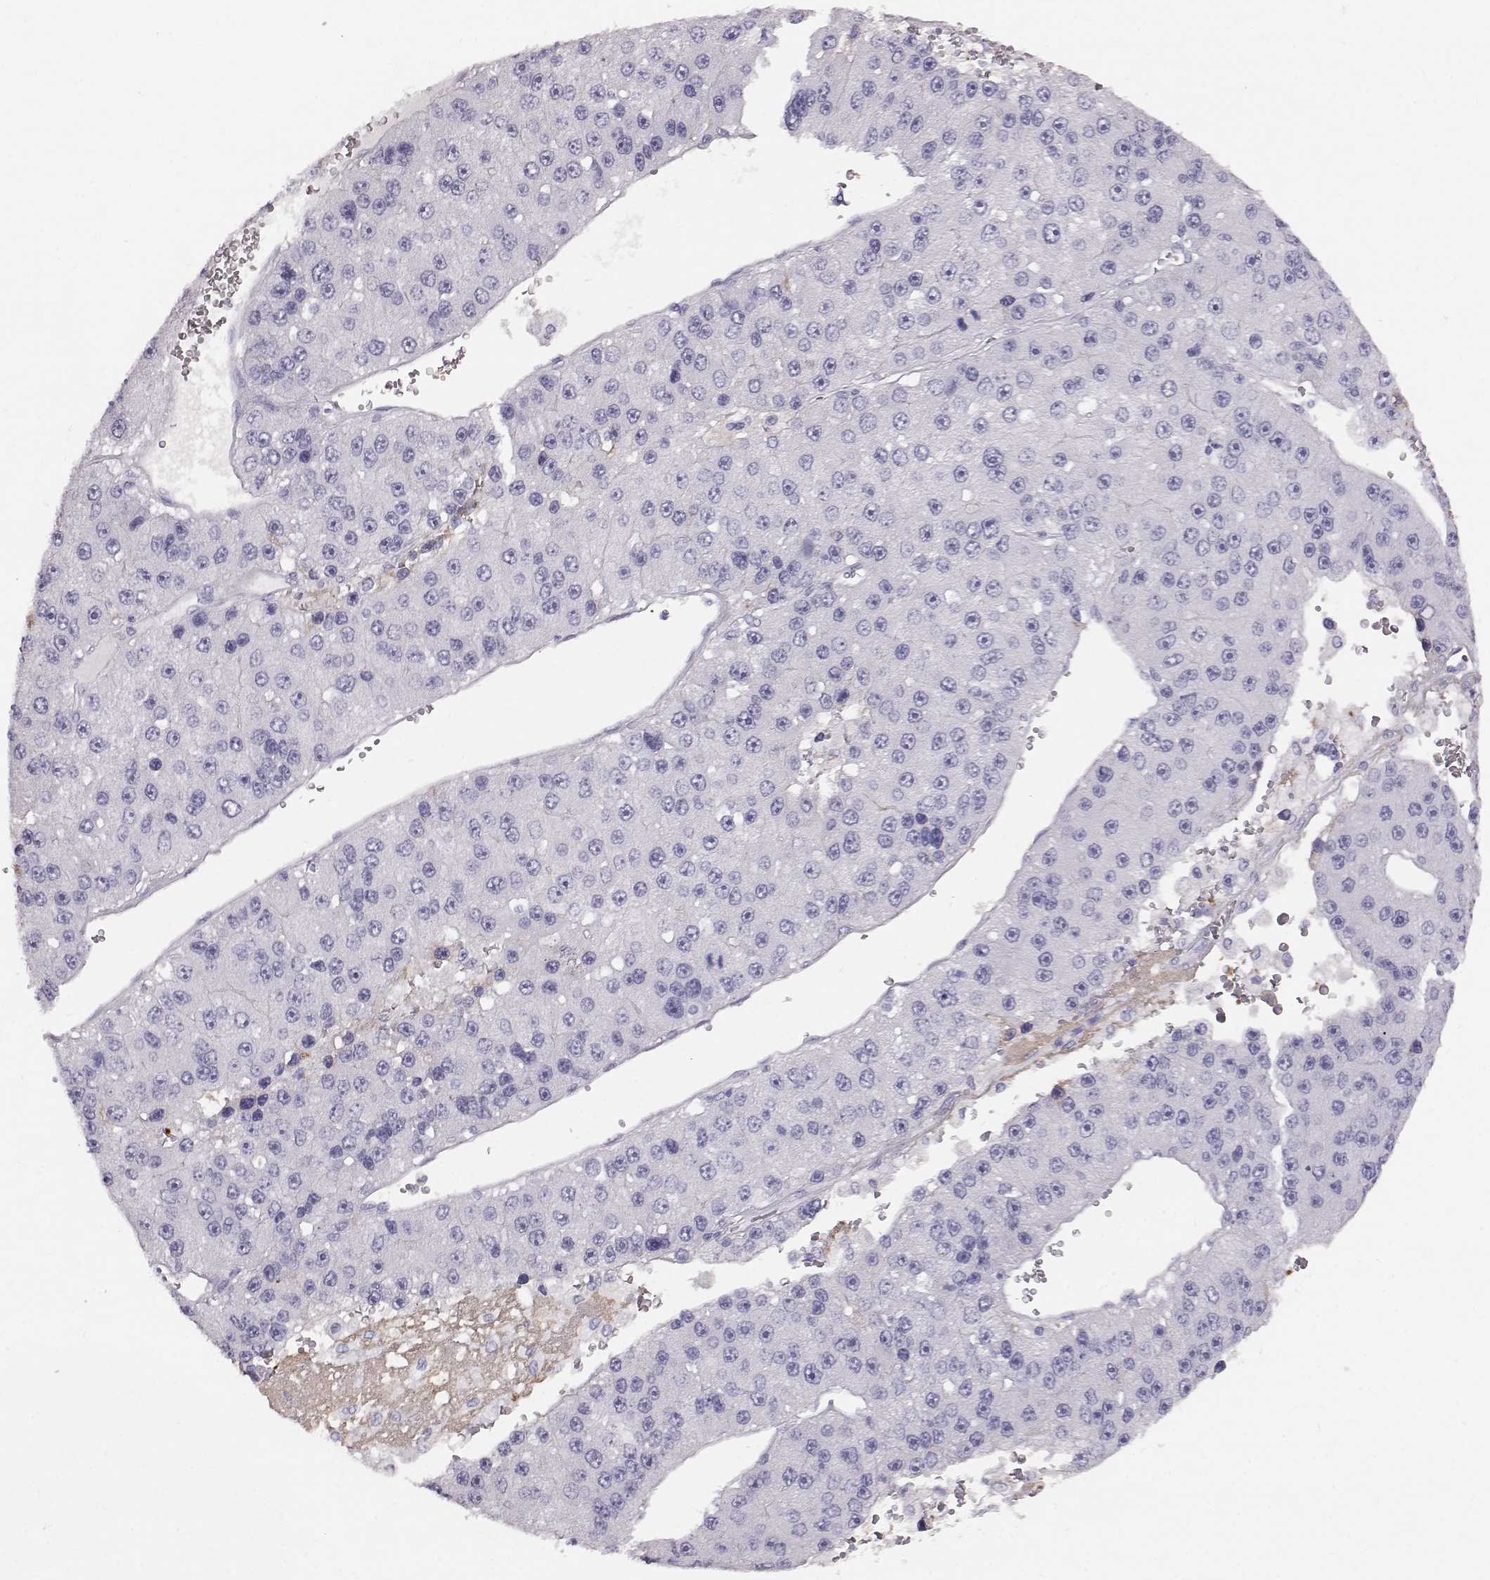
{"staining": {"intensity": "negative", "quantity": "none", "location": "none"}, "tissue": "liver cancer", "cell_type": "Tumor cells", "image_type": "cancer", "snomed": [{"axis": "morphology", "description": "Carcinoma, Hepatocellular, NOS"}, {"axis": "topography", "description": "Liver"}], "caption": "High power microscopy photomicrograph of an IHC photomicrograph of hepatocellular carcinoma (liver), revealing no significant staining in tumor cells.", "gene": "KRTAP16-1", "patient": {"sex": "female", "age": 73}}